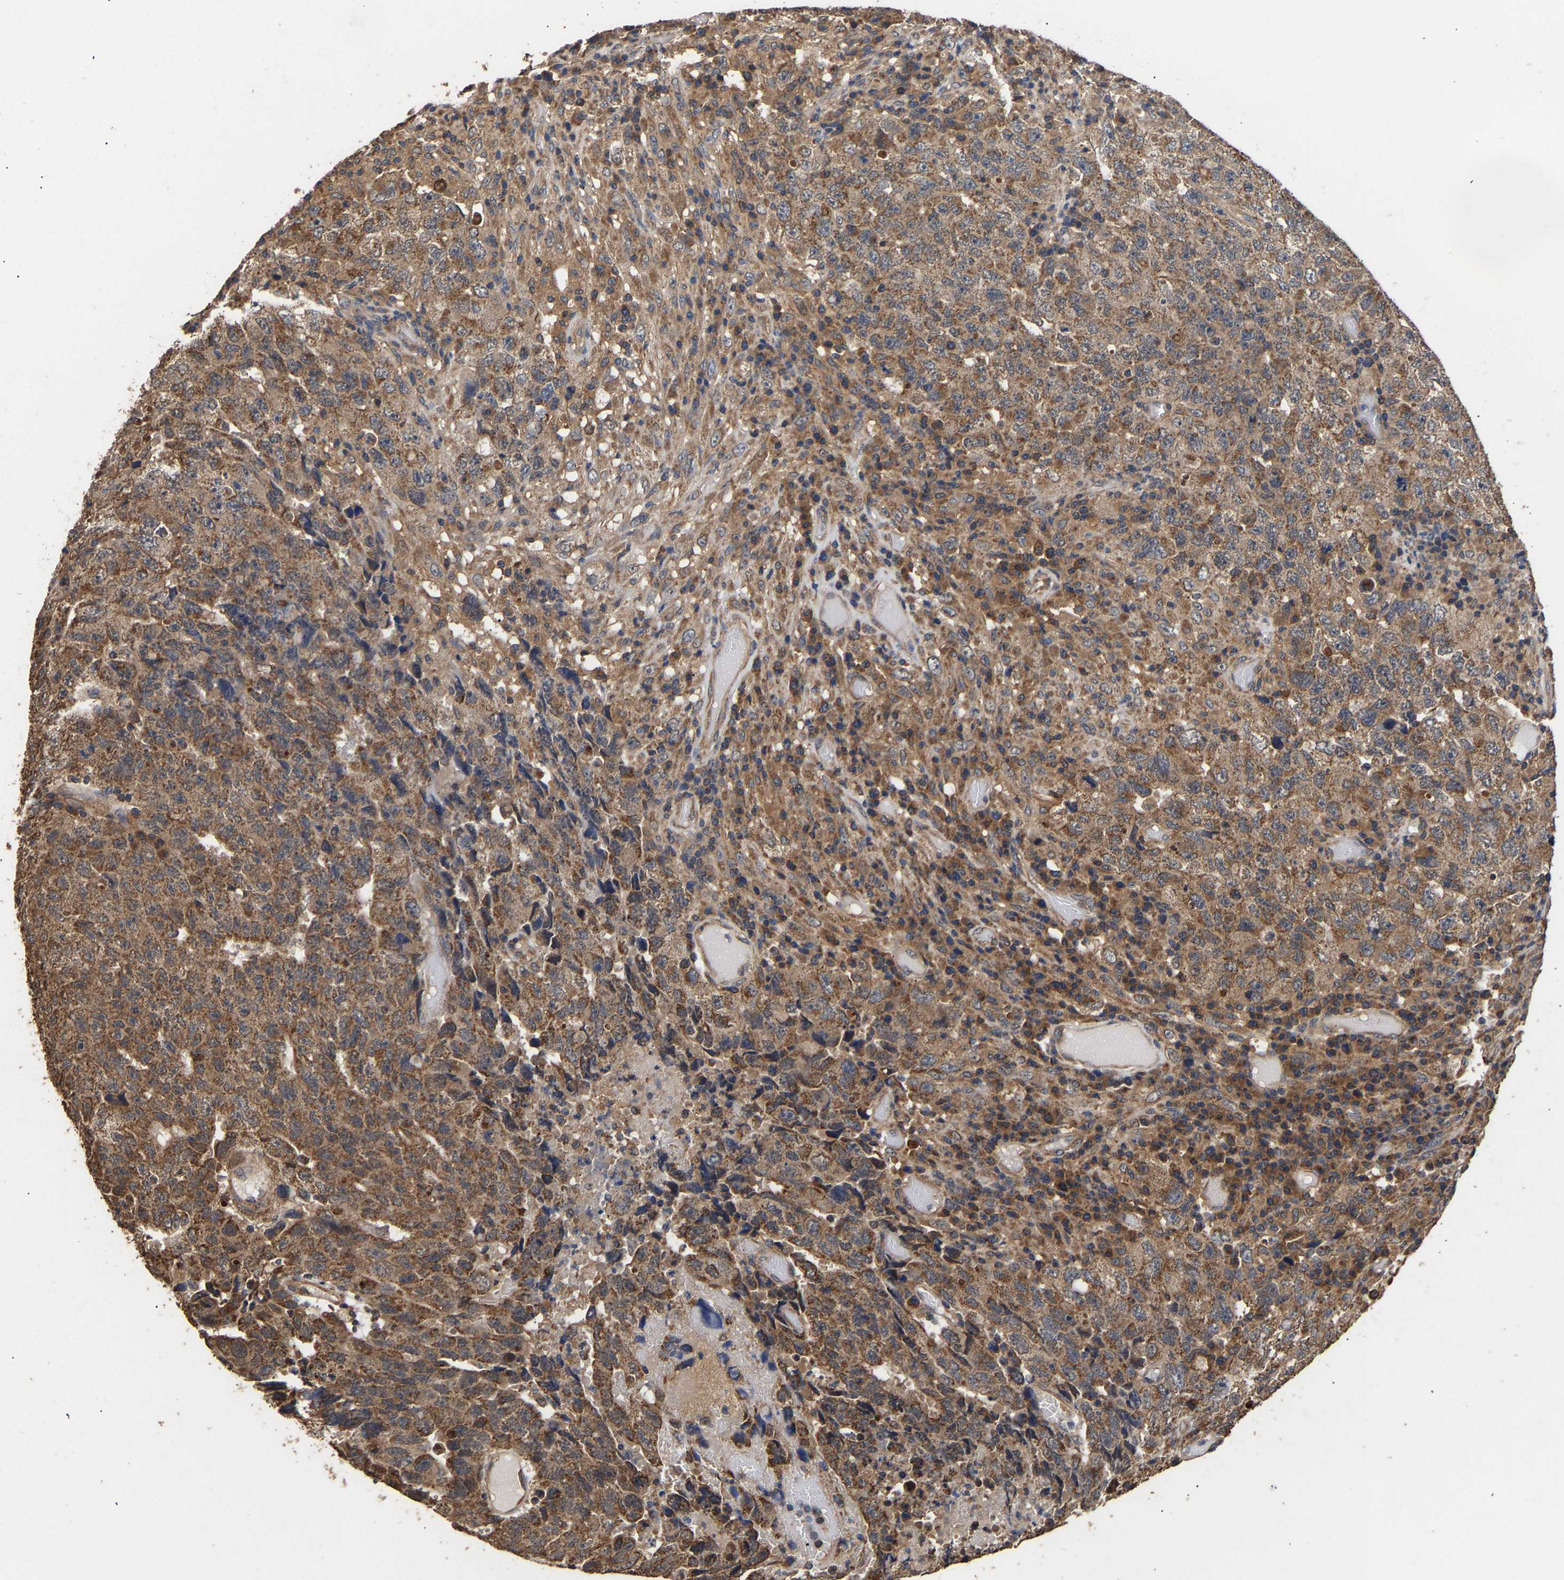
{"staining": {"intensity": "moderate", "quantity": ">75%", "location": "cytoplasmic/membranous"}, "tissue": "testis cancer", "cell_type": "Tumor cells", "image_type": "cancer", "snomed": [{"axis": "morphology", "description": "Necrosis, NOS"}, {"axis": "morphology", "description": "Carcinoma, Embryonal, NOS"}, {"axis": "topography", "description": "Testis"}], "caption": "Immunohistochemistry (IHC) photomicrograph of human testis embryonal carcinoma stained for a protein (brown), which reveals medium levels of moderate cytoplasmic/membranous expression in approximately >75% of tumor cells.", "gene": "ZNF26", "patient": {"sex": "male", "age": 19}}